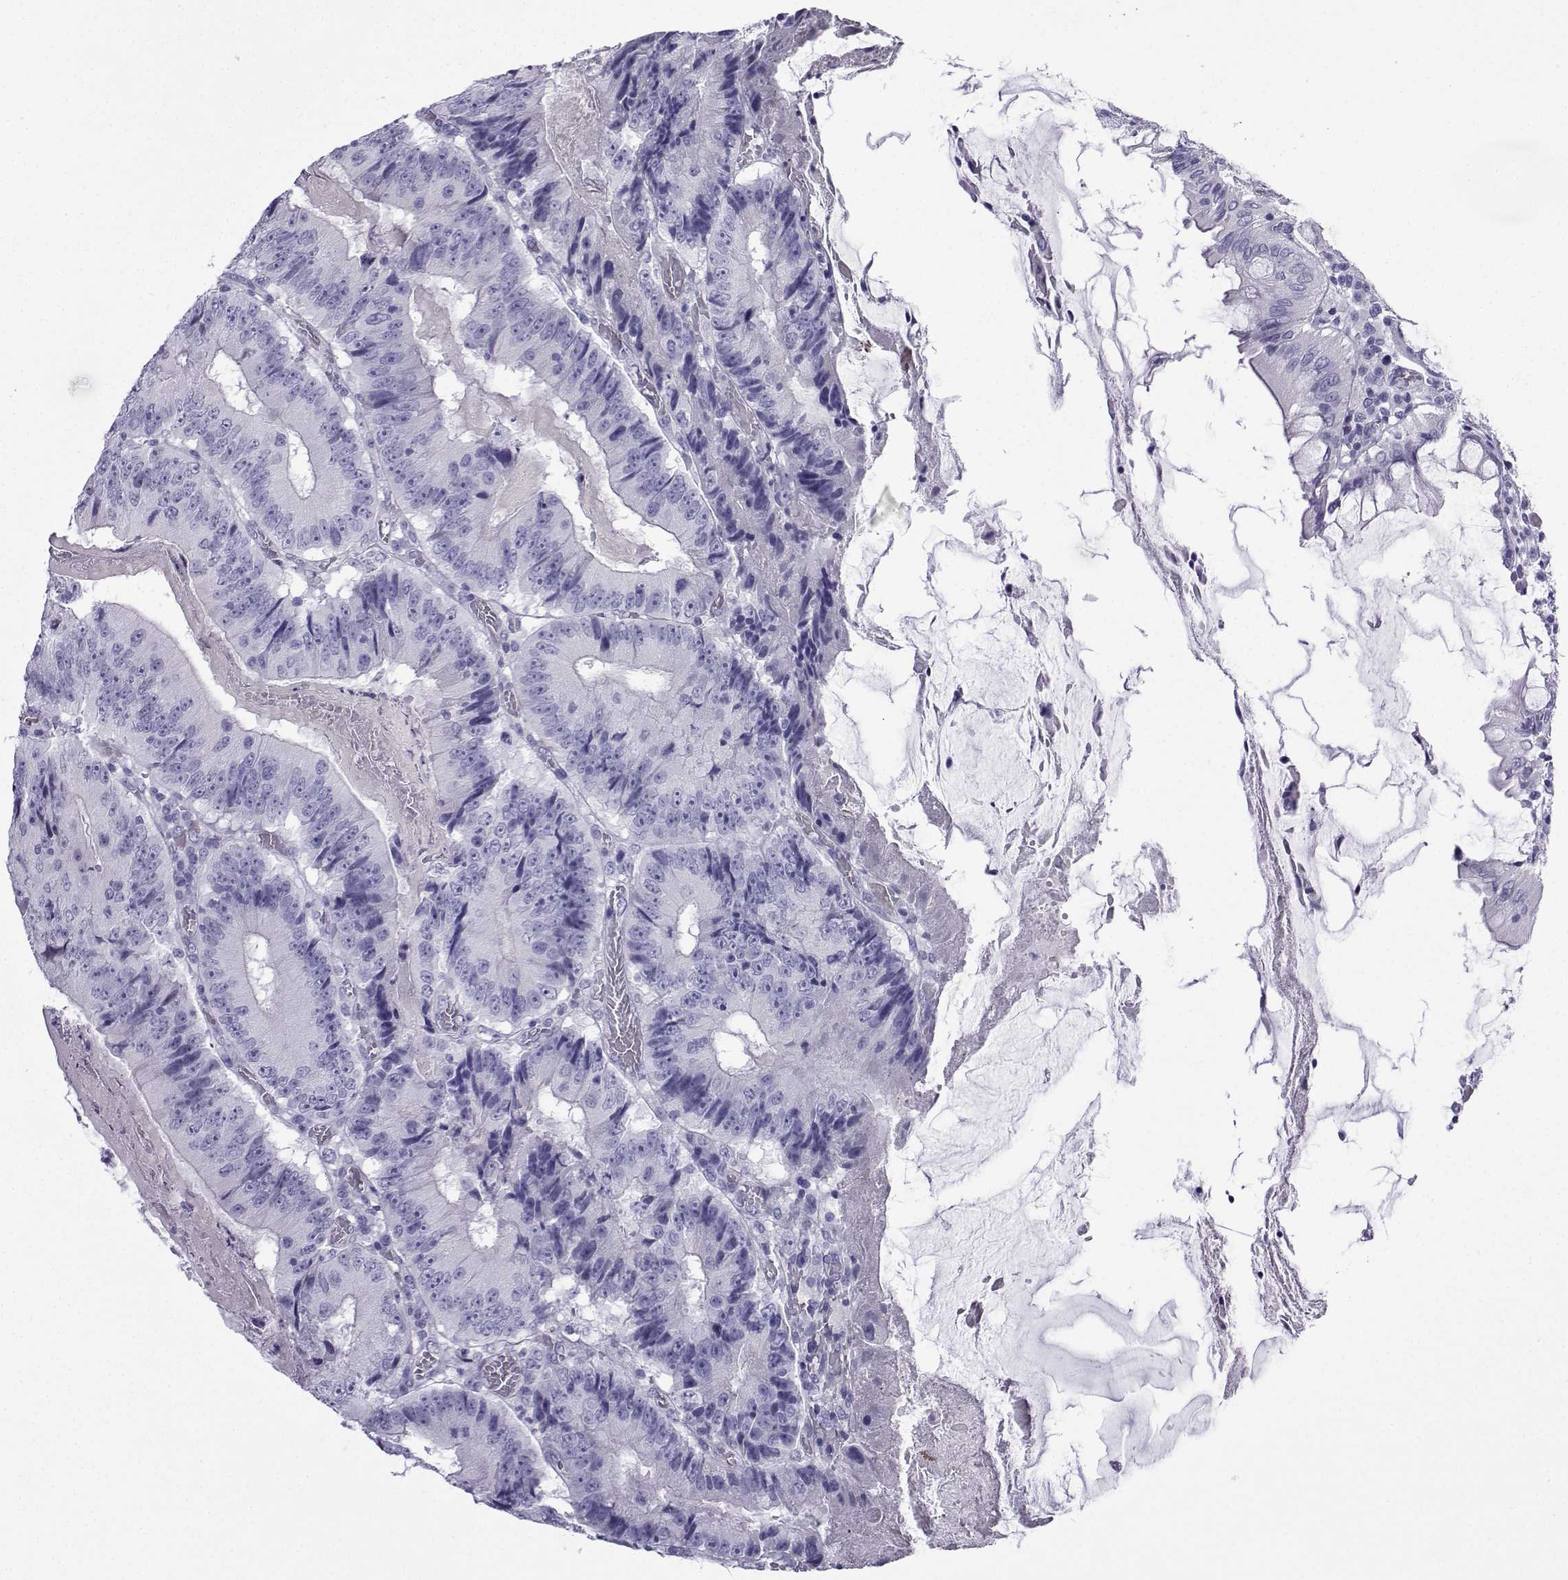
{"staining": {"intensity": "negative", "quantity": "none", "location": "none"}, "tissue": "colorectal cancer", "cell_type": "Tumor cells", "image_type": "cancer", "snomed": [{"axis": "morphology", "description": "Adenocarcinoma, NOS"}, {"axis": "topography", "description": "Colon"}], "caption": "An immunohistochemistry image of colorectal cancer is shown. There is no staining in tumor cells of colorectal cancer. (DAB immunohistochemistry (IHC) with hematoxylin counter stain).", "gene": "KCNF1", "patient": {"sex": "female", "age": 86}}